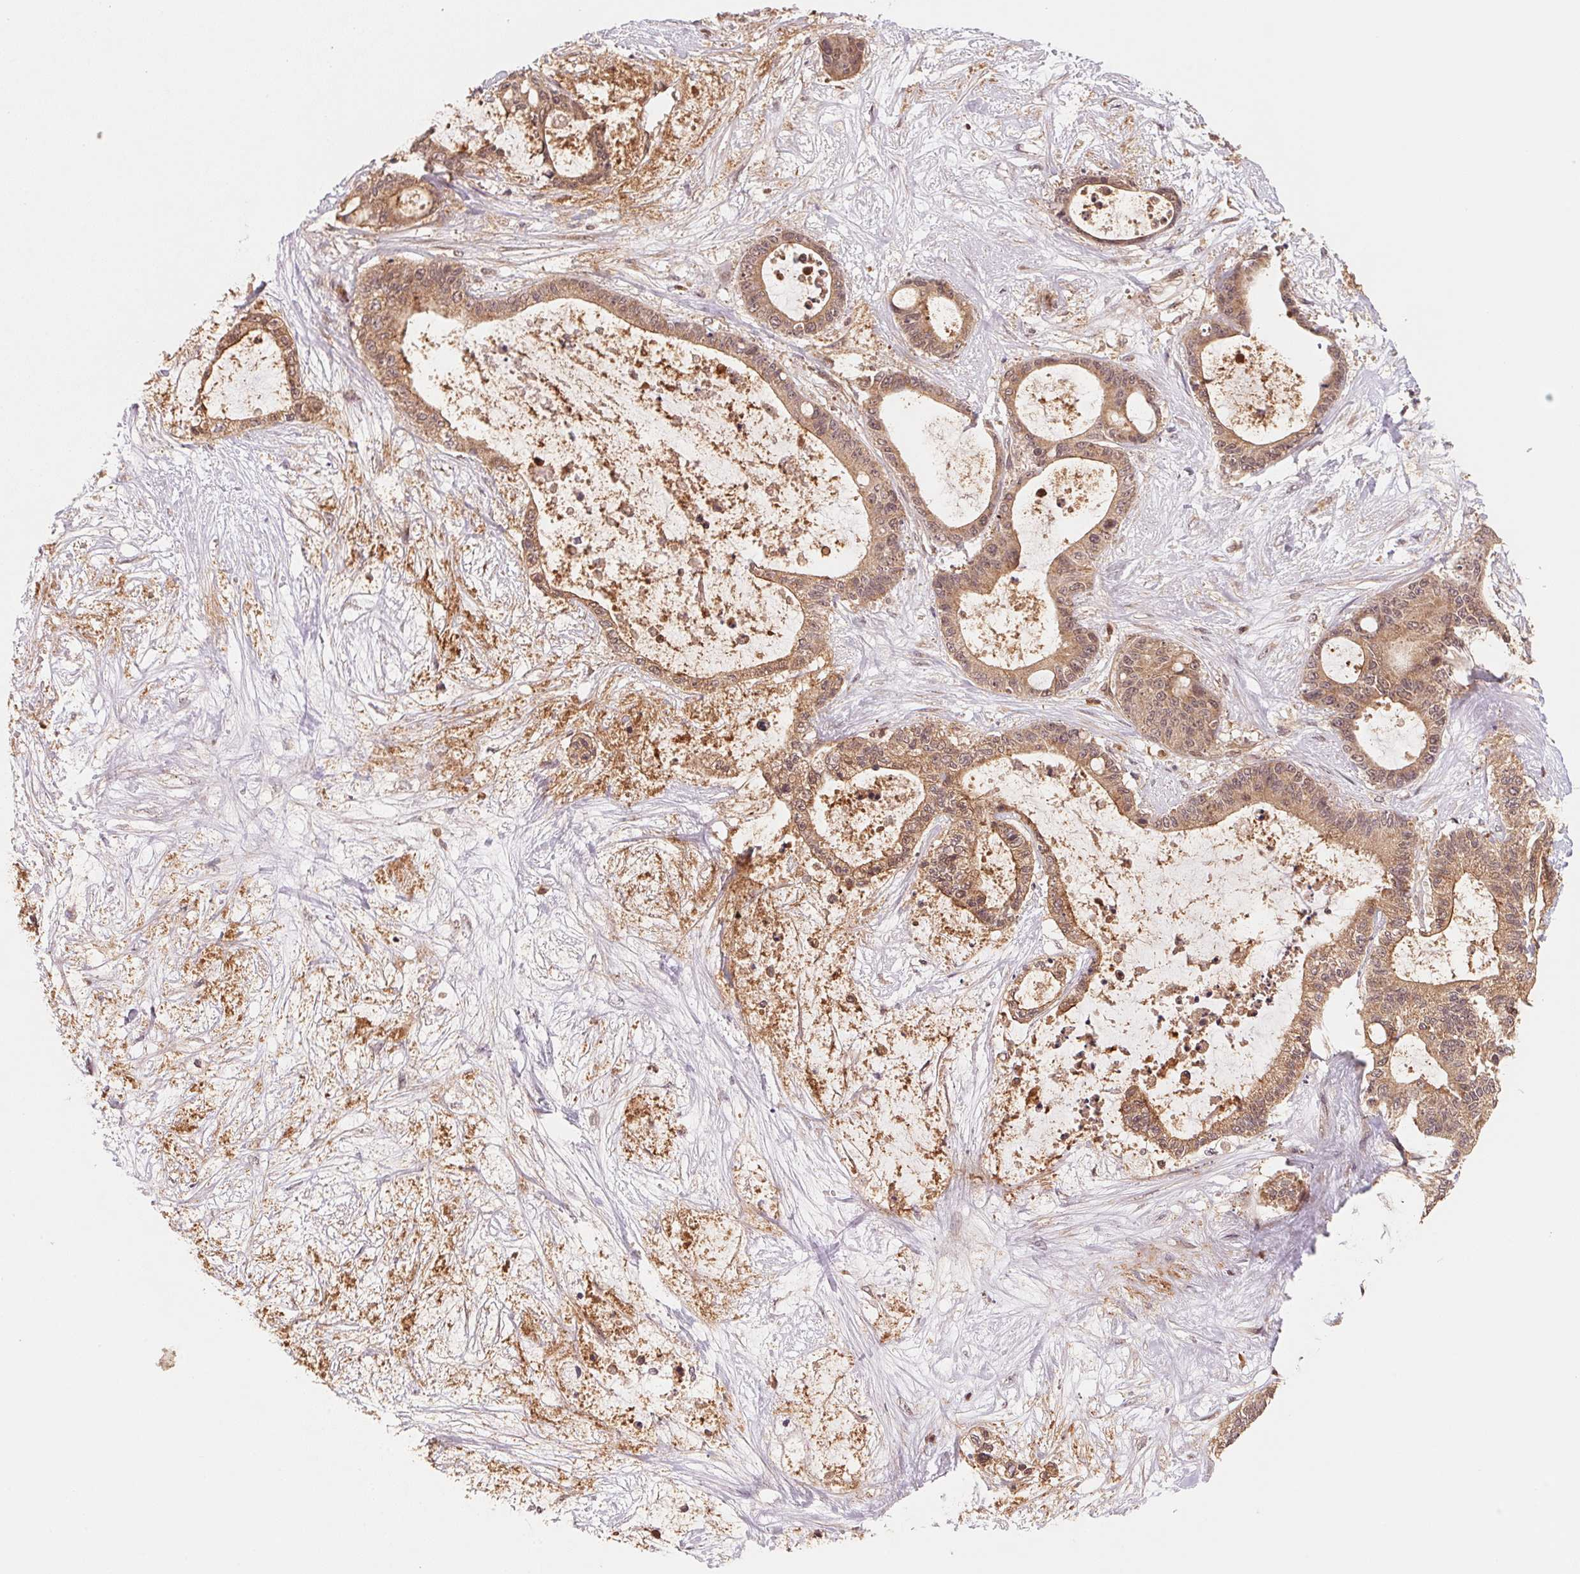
{"staining": {"intensity": "moderate", "quantity": ">75%", "location": "cytoplasmic/membranous,nuclear"}, "tissue": "liver cancer", "cell_type": "Tumor cells", "image_type": "cancer", "snomed": [{"axis": "morphology", "description": "Normal tissue, NOS"}, {"axis": "morphology", "description": "Cholangiocarcinoma"}, {"axis": "topography", "description": "Liver"}, {"axis": "topography", "description": "Peripheral nerve tissue"}], "caption": "High-magnification brightfield microscopy of cholangiocarcinoma (liver) stained with DAB (brown) and counterstained with hematoxylin (blue). tumor cells exhibit moderate cytoplasmic/membranous and nuclear expression is appreciated in approximately>75% of cells.", "gene": "CCDC102B", "patient": {"sex": "female", "age": 73}}